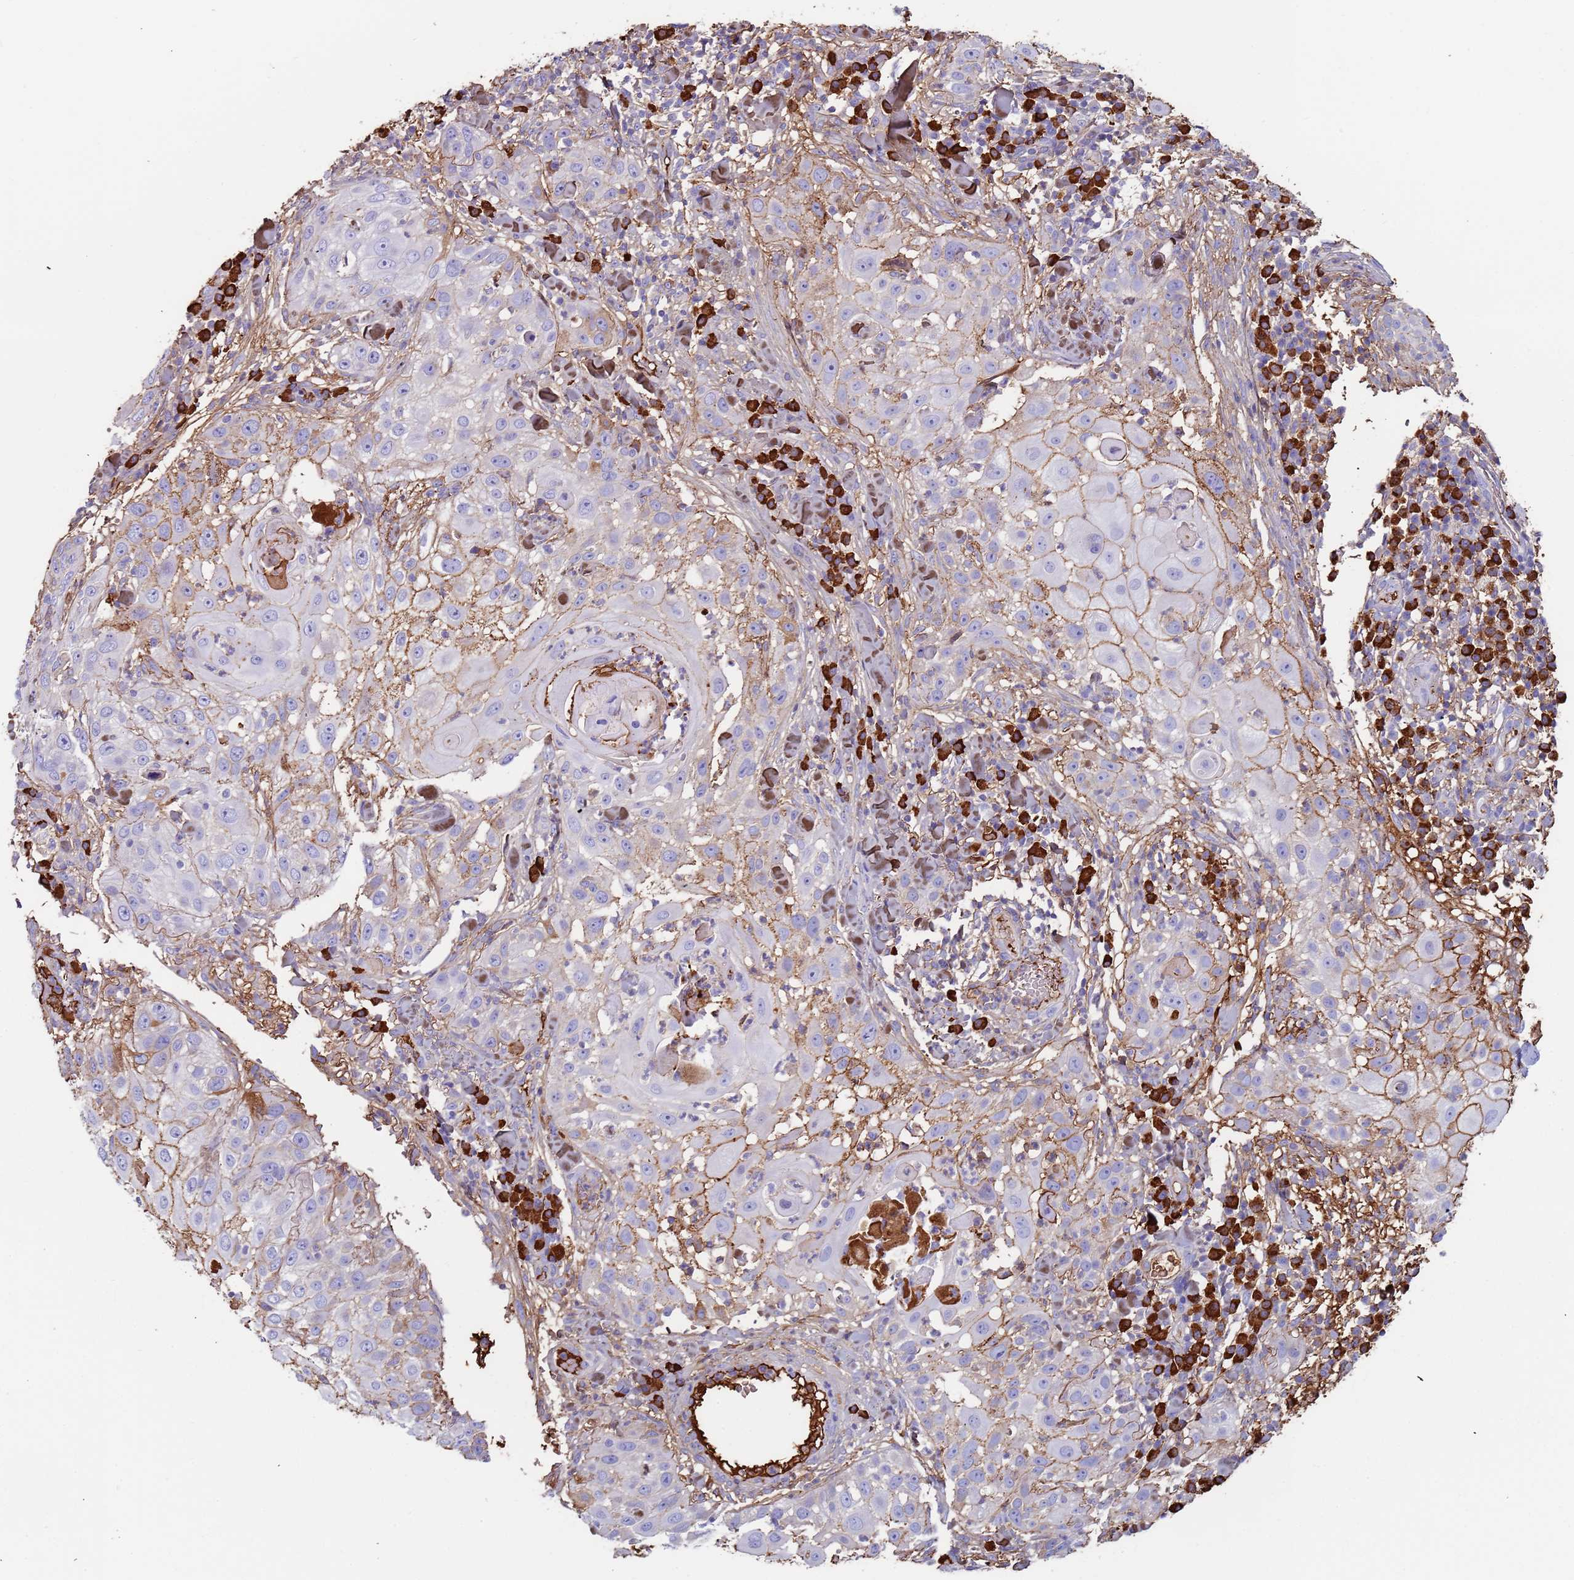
{"staining": {"intensity": "moderate", "quantity": "25%-75%", "location": "cytoplasmic/membranous"}, "tissue": "skin cancer", "cell_type": "Tumor cells", "image_type": "cancer", "snomed": [{"axis": "morphology", "description": "Squamous cell carcinoma, NOS"}, {"axis": "topography", "description": "Skin"}], "caption": "A micrograph of human skin squamous cell carcinoma stained for a protein displays moderate cytoplasmic/membranous brown staining in tumor cells. (DAB (3,3'-diaminobenzidine) = brown stain, brightfield microscopy at high magnification).", "gene": "CYSLTR2", "patient": {"sex": "female", "age": 44}}